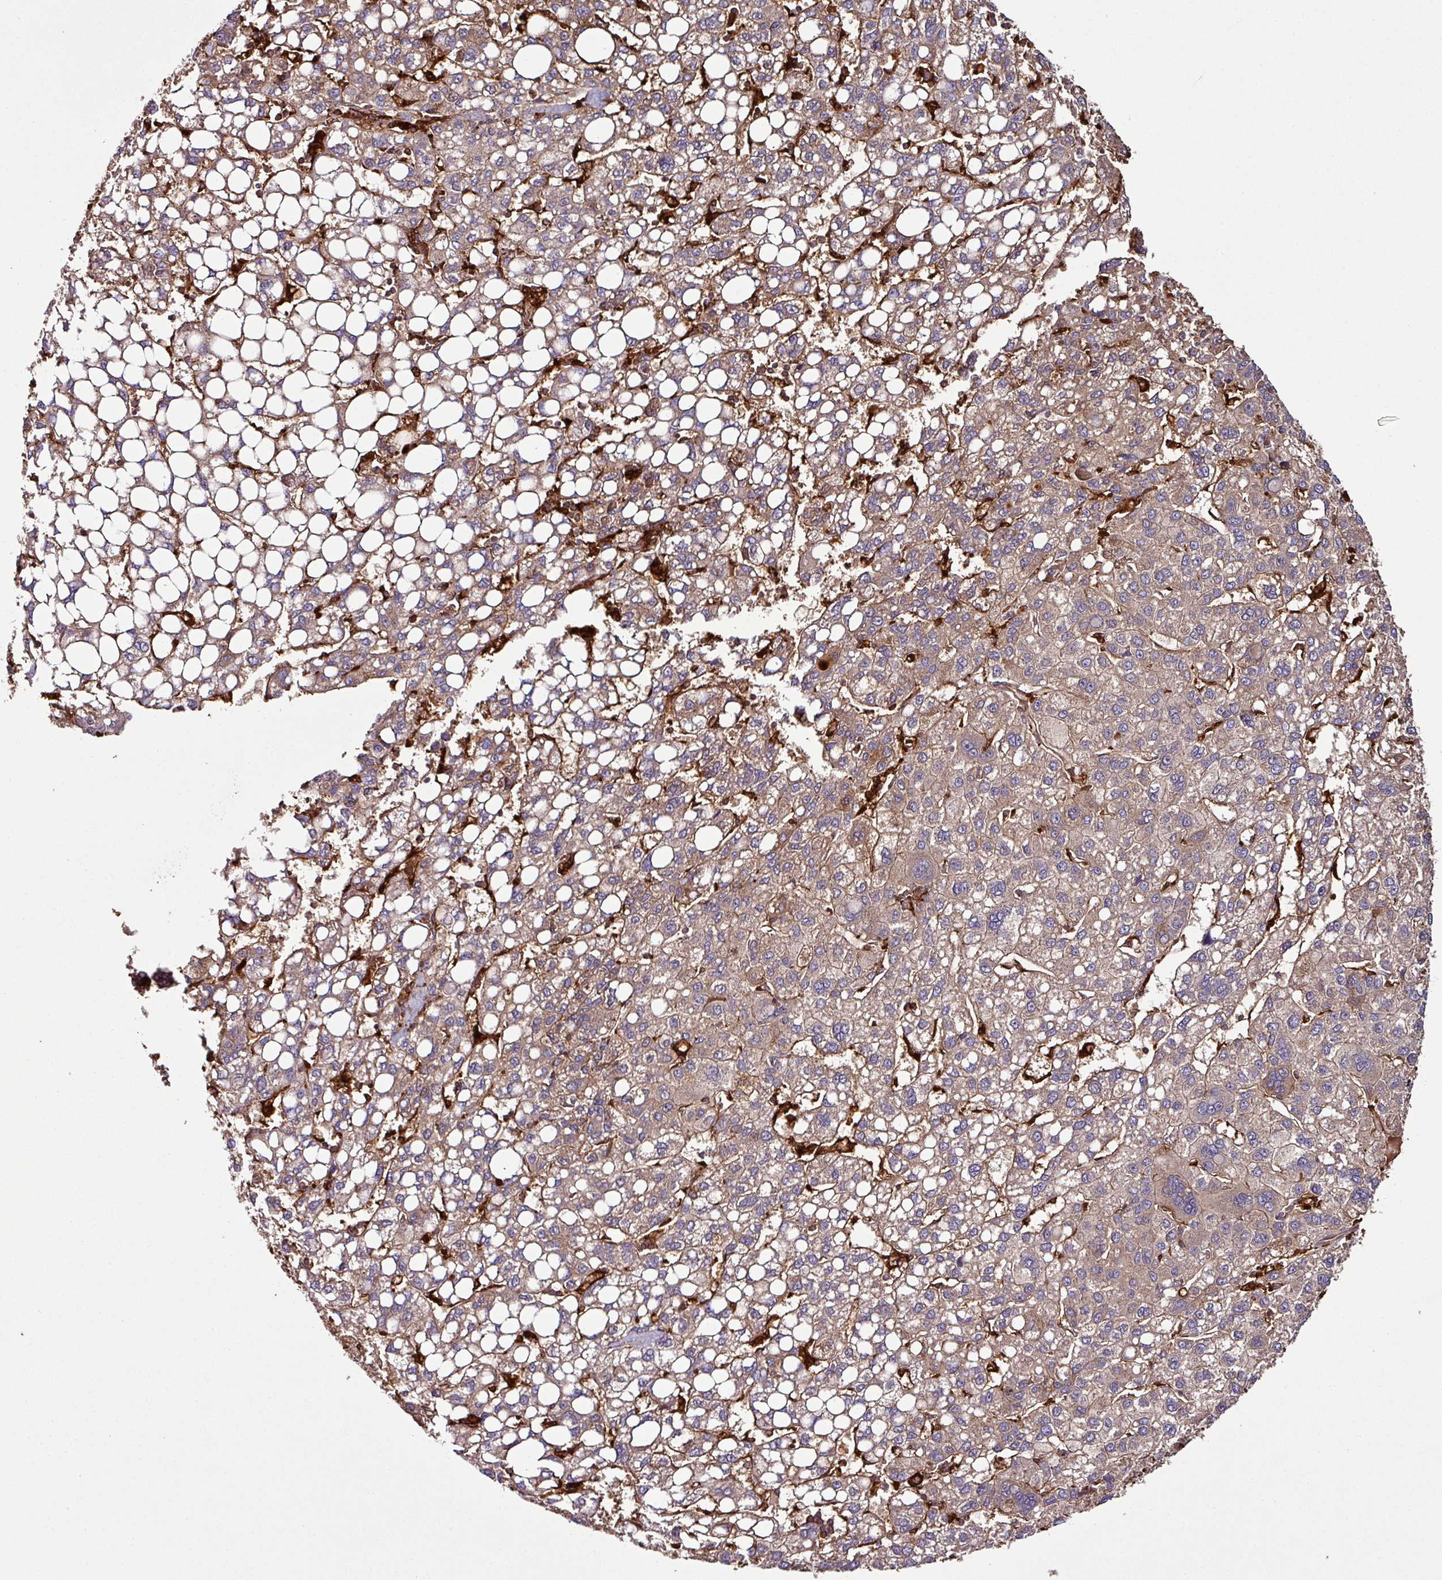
{"staining": {"intensity": "weak", "quantity": "25%-75%", "location": "cytoplasmic/membranous"}, "tissue": "liver cancer", "cell_type": "Tumor cells", "image_type": "cancer", "snomed": [{"axis": "morphology", "description": "Carcinoma, Hepatocellular, NOS"}, {"axis": "topography", "description": "Liver"}], "caption": "Immunohistochemical staining of liver cancer displays weak cytoplasmic/membranous protein positivity in approximately 25%-75% of tumor cells.", "gene": "GNPDA1", "patient": {"sex": "female", "age": 82}}